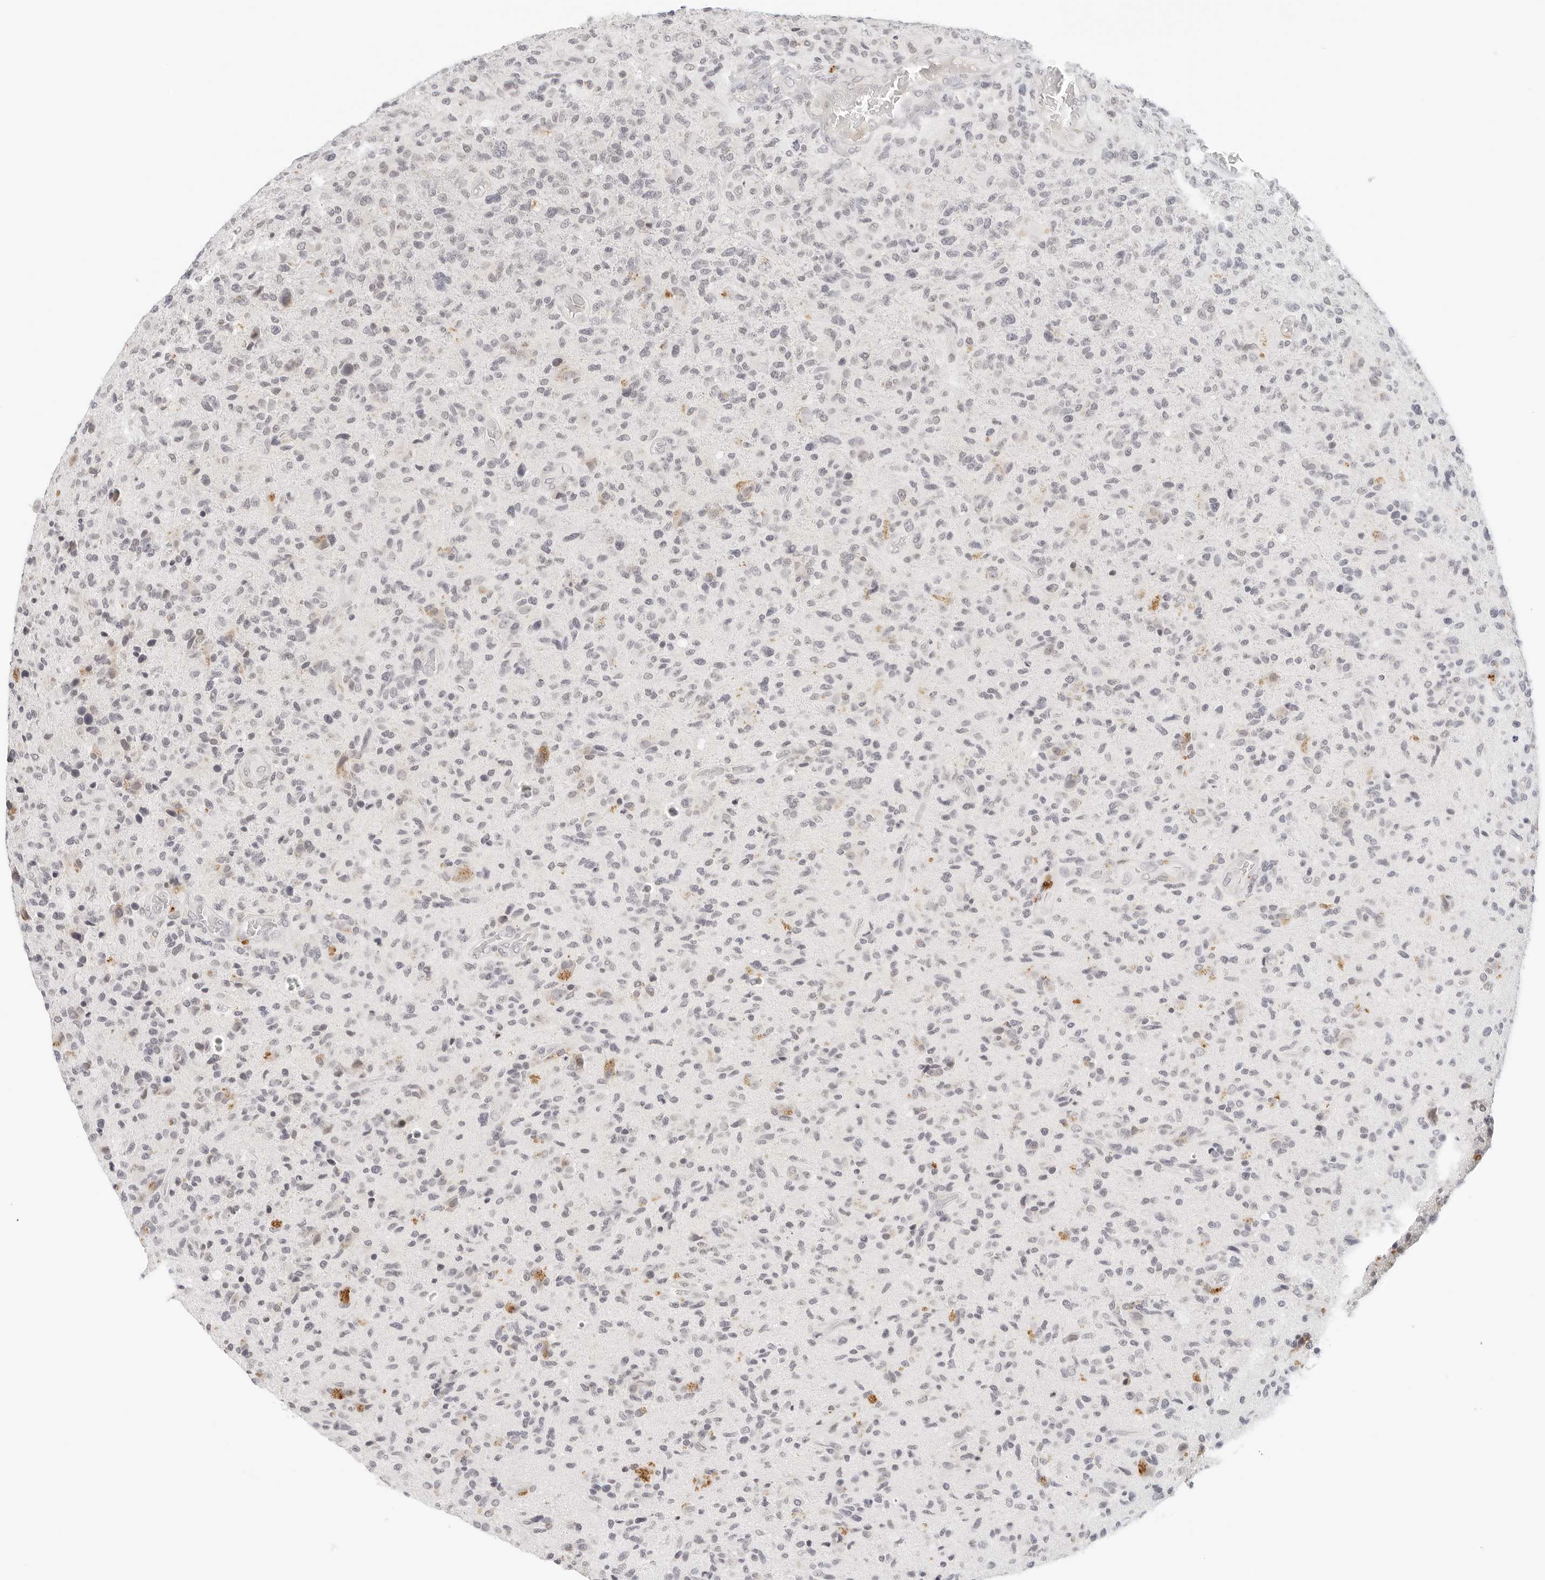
{"staining": {"intensity": "negative", "quantity": "none", "location": "none"}, "tissue": "glioma", "cell_type": "Tumor cells", "image_type": "cancer", "snomed": [{"axis": "morphology", "description": "Glioma, malignant, High grade"}, {"axis": "topography", "description": "Brain"}], "caption": "Tumor cells show no significant protein expression in malignant glioma (high-grade). The staining is performed using DAB (3,3'-diaminobenzidine) brown chromogen with nuclei counter-stained in using hematoxylin.", "gene": "NEO1", "patient": {"sex": "male", "age": 72}}